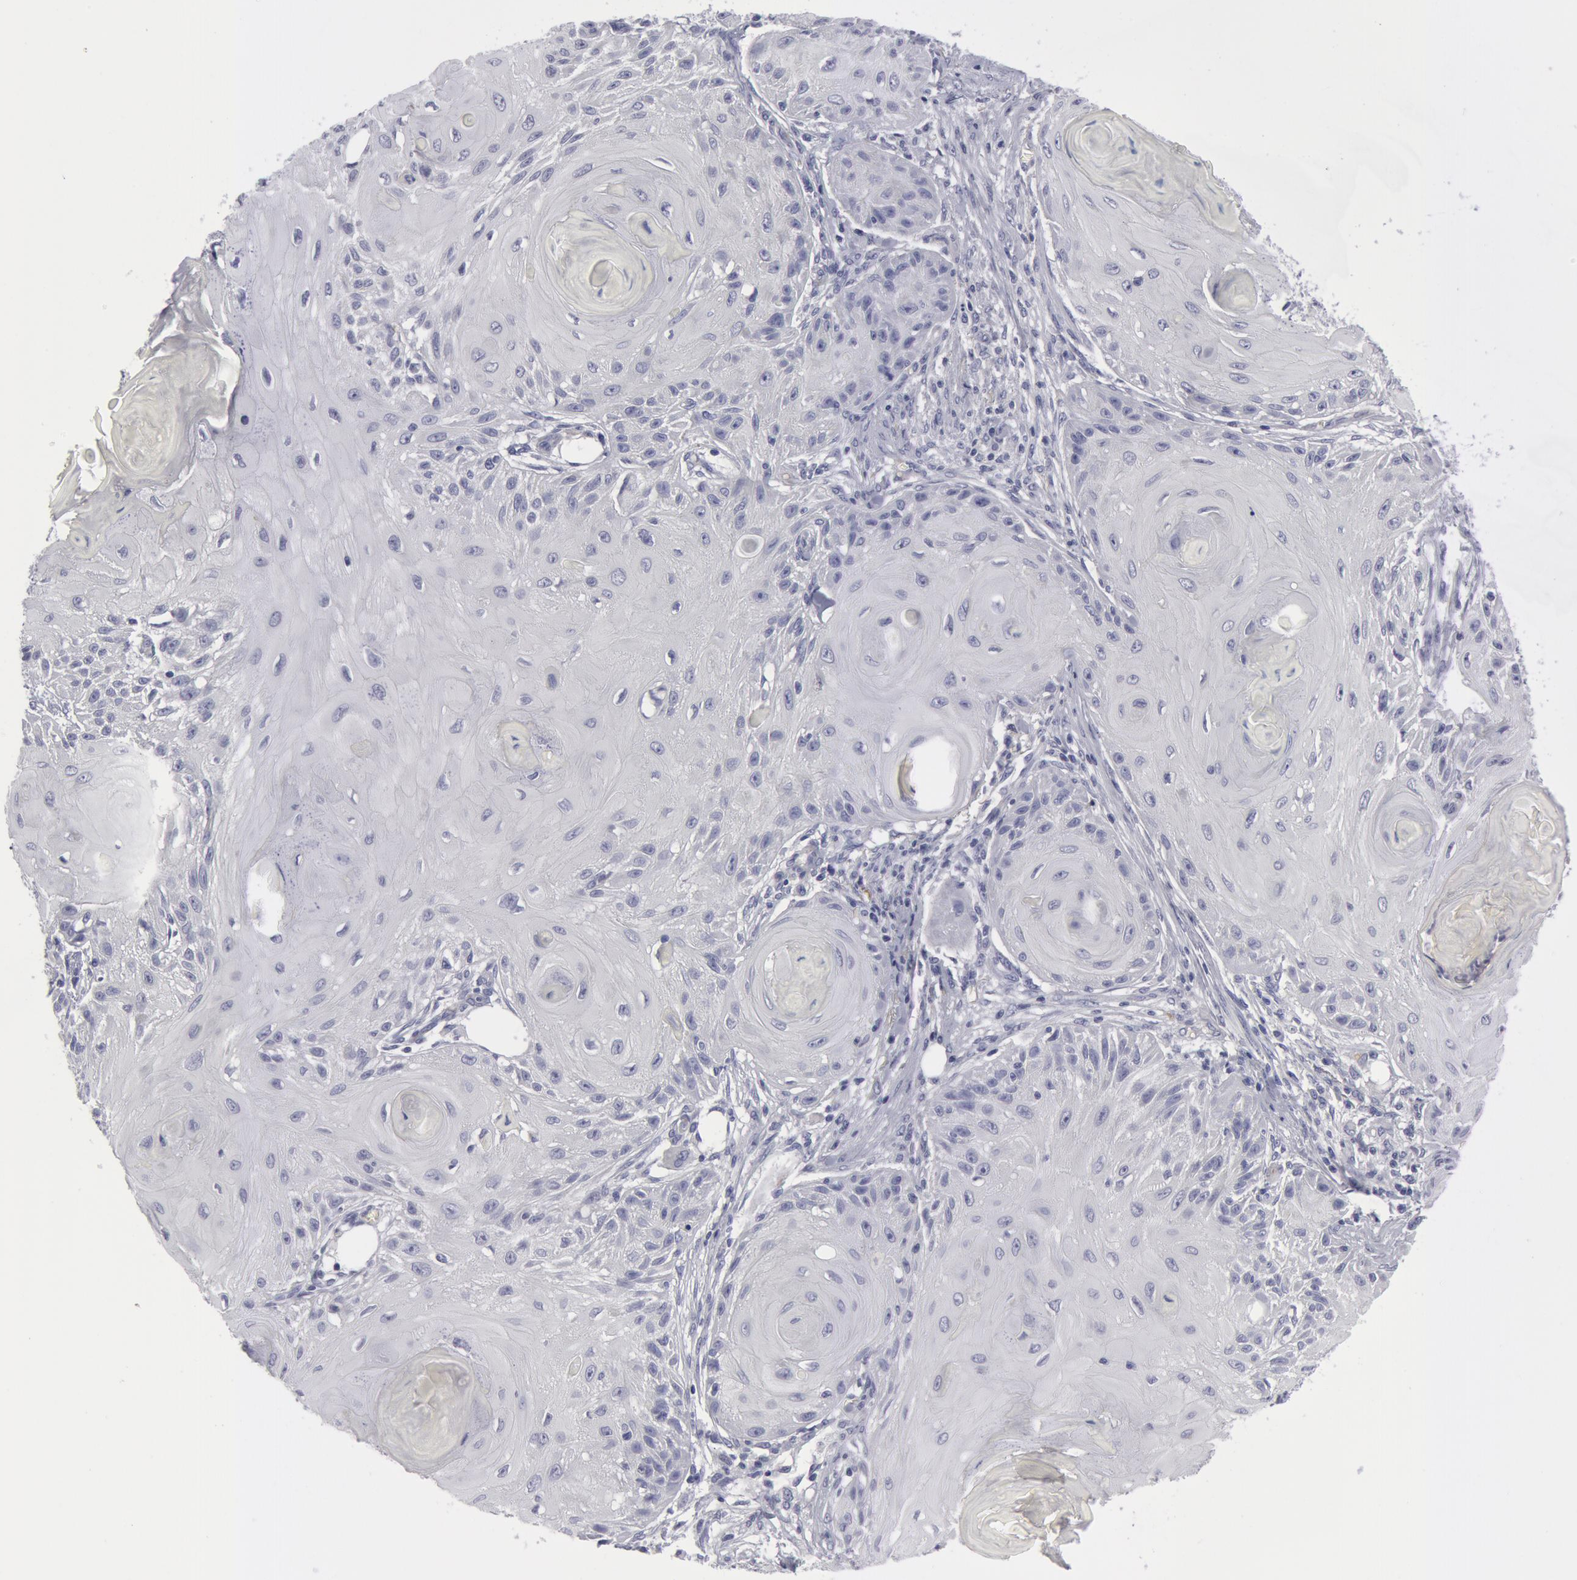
{"staining": {"intensity": "negative", "quantity": "none", "location": "none"}, "tissue": "skin cancer", "cell_type": "Tumor cells", "image_type": "cancer", "snomed": [{"axis": "morphology", "description": "Squamous cell carcinoma, NOS"}, {"axis": "topography", "description": "Skin"}], "caption": "IHC micrograph of skin cancer stained for a protein (brown), which shows no positivity in tumor cells.", "gene": "SMC1B", "patient": {"sex": "female", "age": 88}}